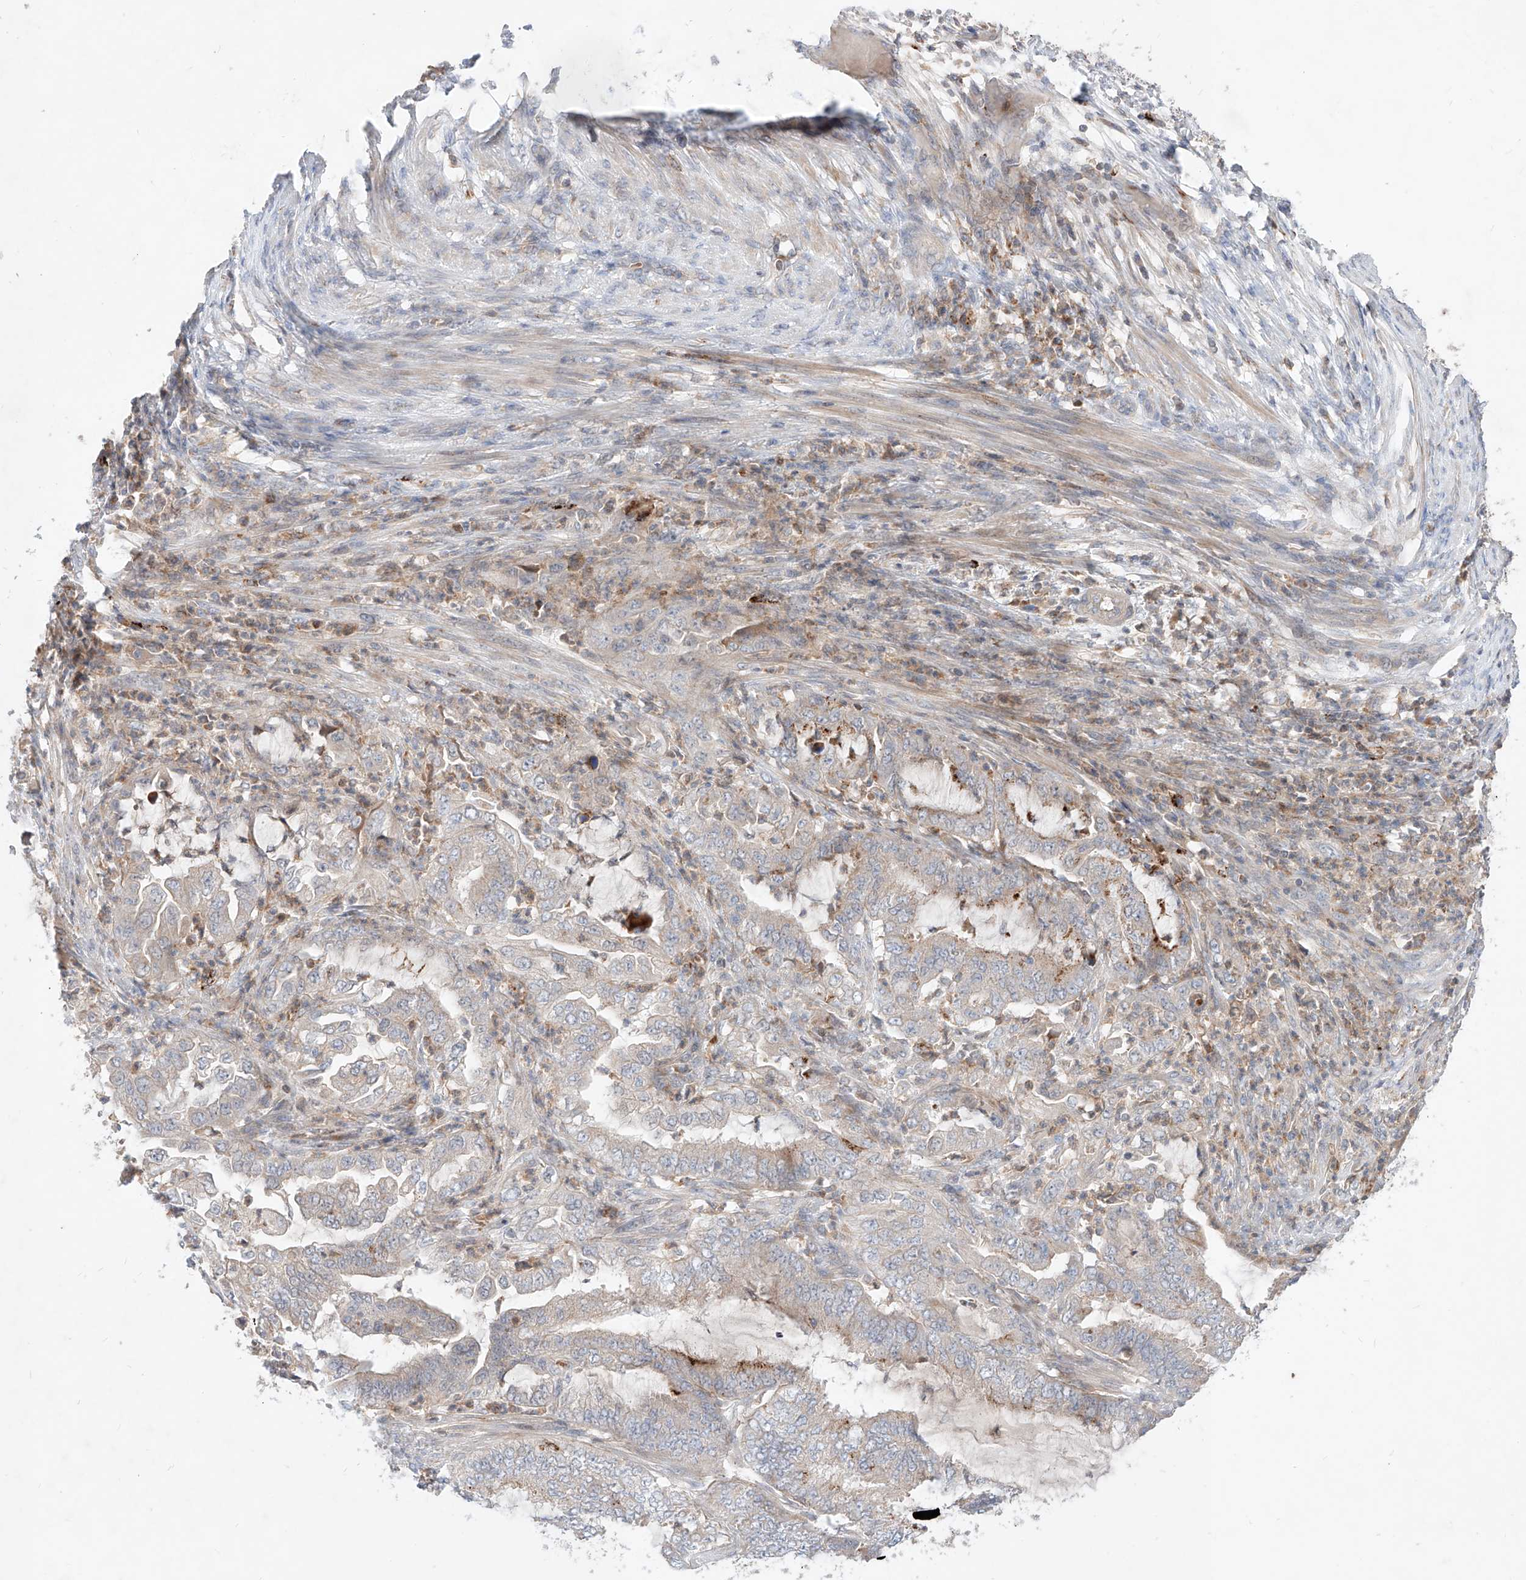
{"staining": {"intensity": "weak", "quantity": "<25%", "location": "cytoplasmic/membranous"}, "tissue": "endometrial cancer", "cell_type": "Tumor cells", "image_type": "cancer", "snomed": [{"axis": "morphology", "description": "Adenocarcinoma, NOS"}, {"axis": "topography", "description": "Endometrium"}], "caption": "Tumor cells show no significant protein positivity in adenocarcinoma (endometrial).", "gene": "TSNAX", "patient": {"sex": "female", "age": 51}}